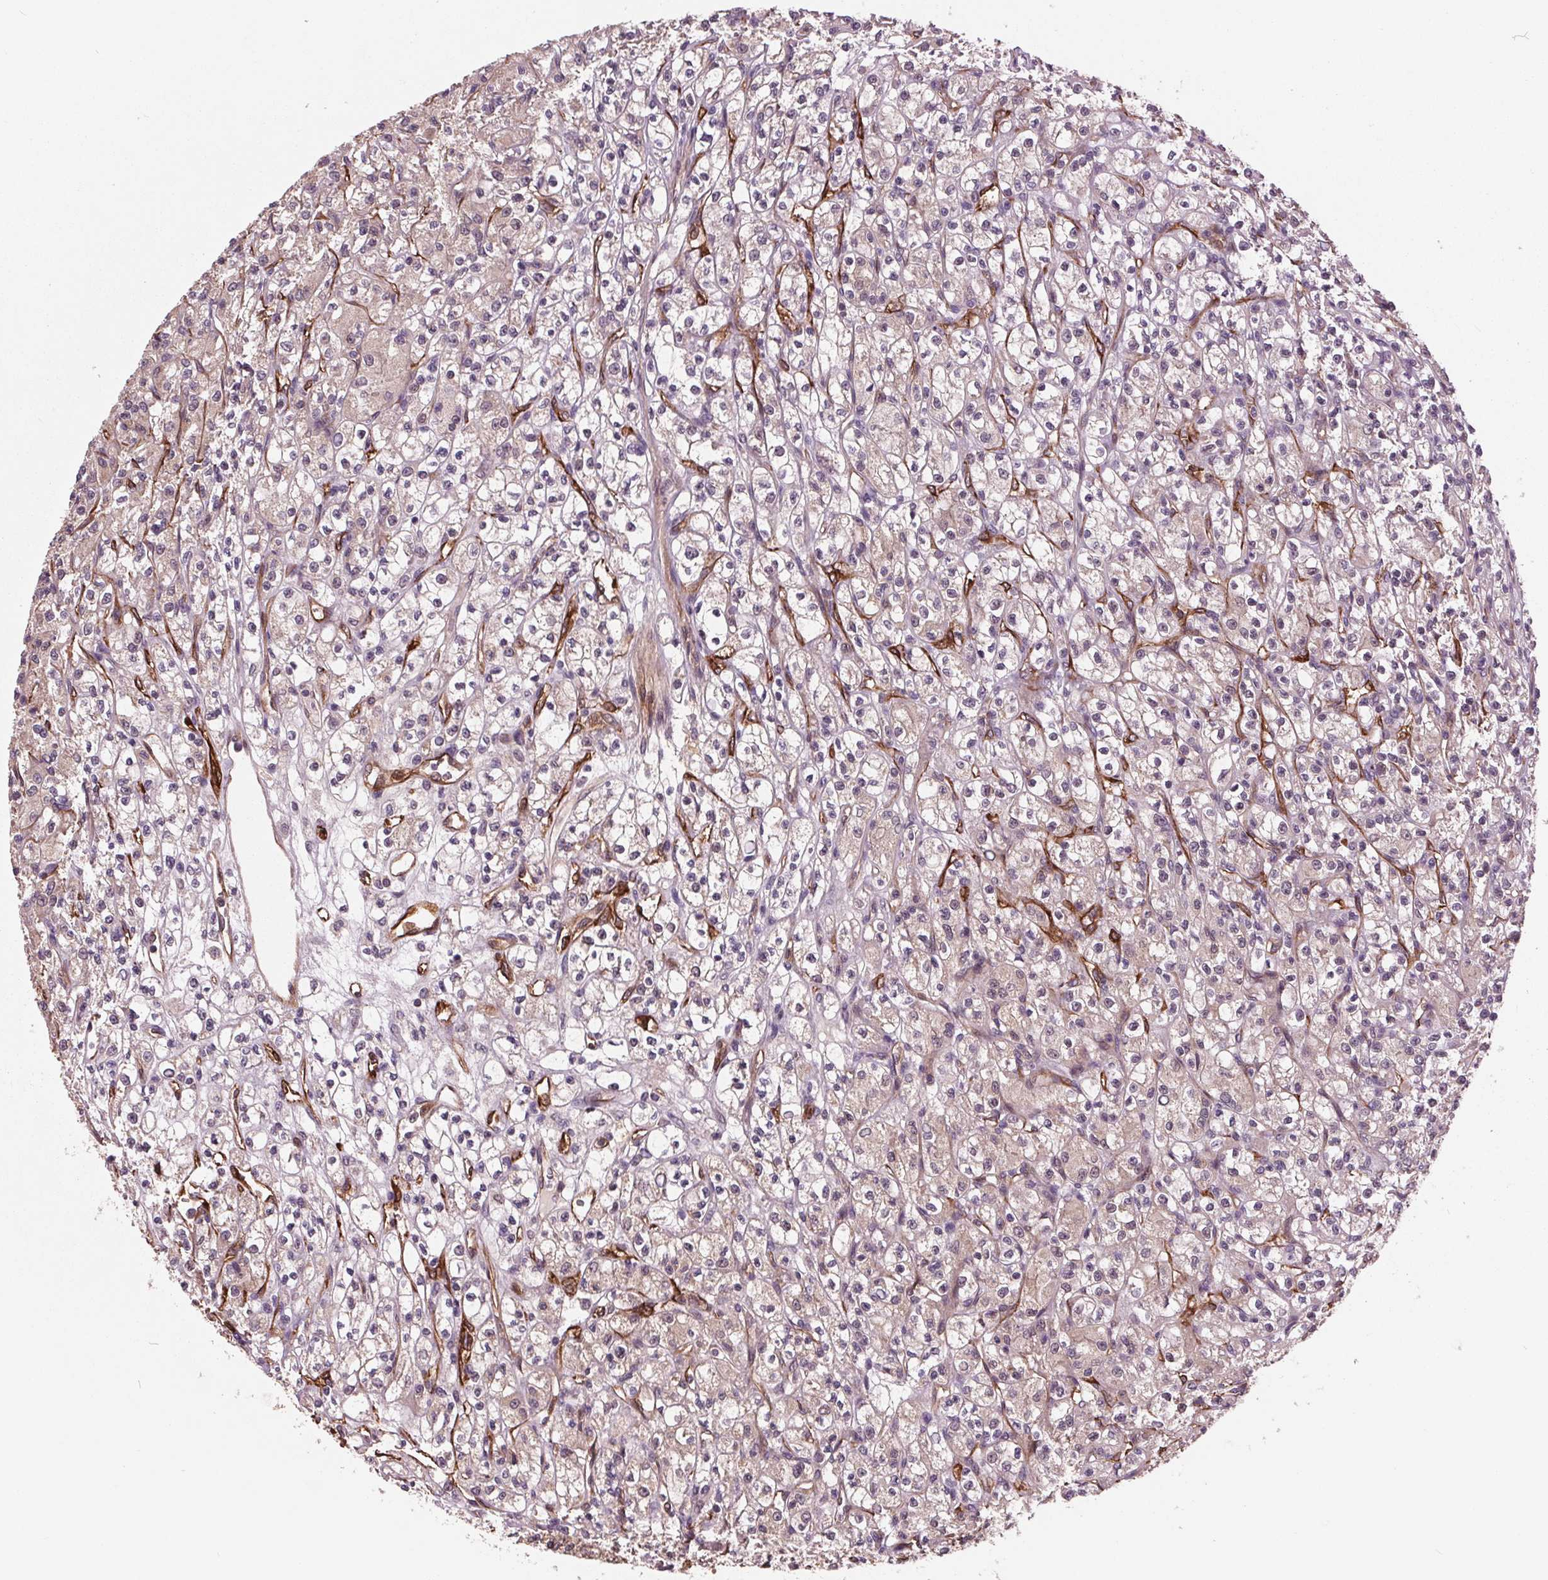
{"staining": {"intensity": "weak", "quantity": "25%-75%", "location": "cytoplasmic/membranous"}, "tissue": "renal cancer", "cell_type": "Tumor cells", "image_type": "cancer", "snomed": [{"axis": "morphology", "description": "Adenocarcinoma, NOS"}, {"axis": "topography", "description": "Kidney"}], "caption": "A high-resolution image shows immunohistochemistry (IHC) staining of renal cancer, which demonstrates weak cytoplasmic/membranous expression in approximately 25%-75% of tumor cells. (Brightfield microscopy of DAB IHC at high magnification).", "gene": "MAPK8", "patient": {"sex": "female", "age": 70}}